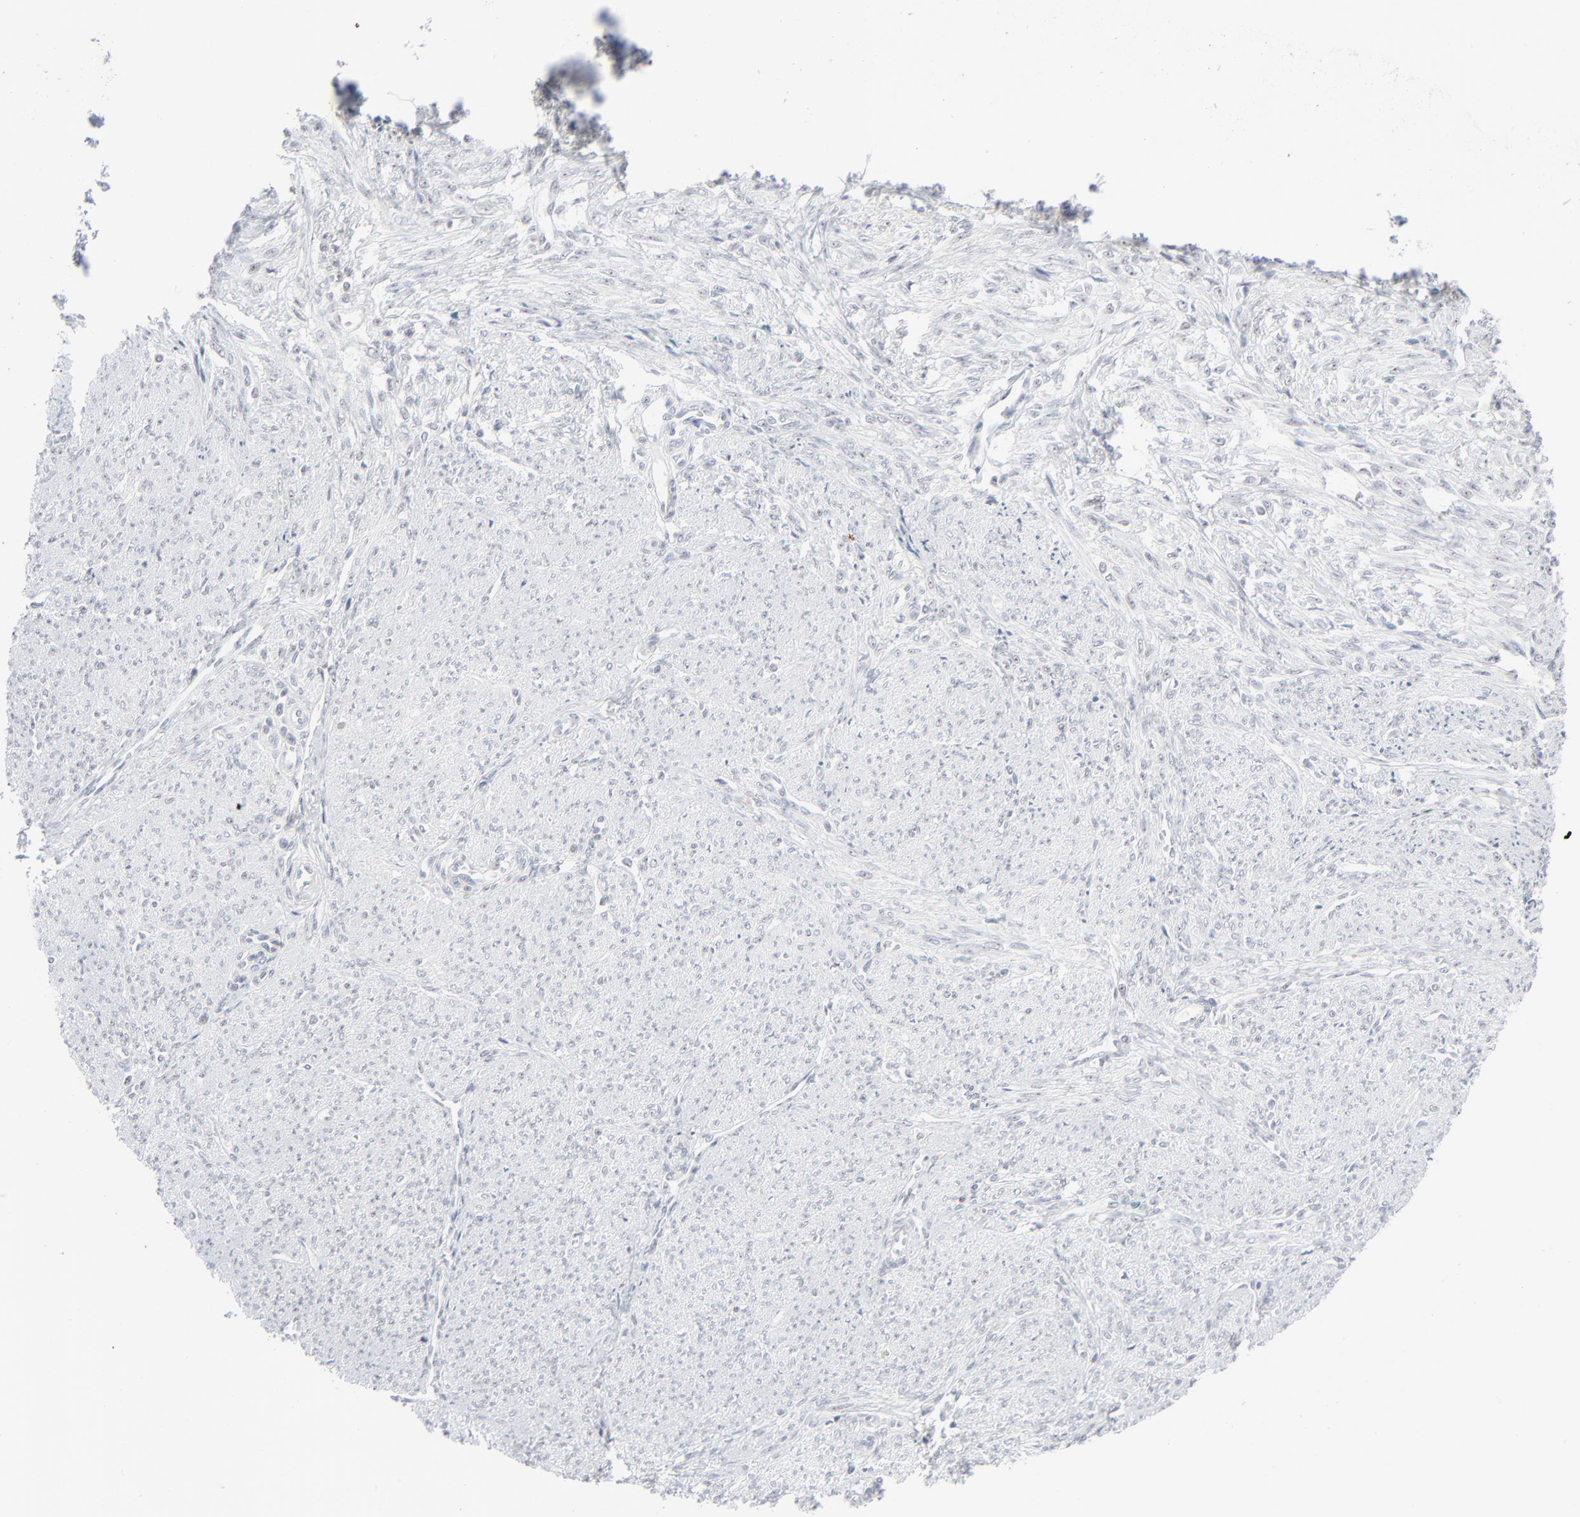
{"staining": {"intensity": "negative", "quantity": "none", "location": "none"}, "tissue": "smooth muscle", "cell_type": "Smooth muscle cells", "image_type": "normal", "snomed": [{"axis": "morphology", "description": "Normal tissue, NOS"}, {"axis": "topography", "description": "Smooth muscle"}], "caption": "Immunohistochemistry micrograph of benign human smooth muscle stained for a protein (brown), which reveals no expression in smooth muscle cells.", "gene": "MPHOSPH6", "patient": {"sex": "female", "age": 65}}